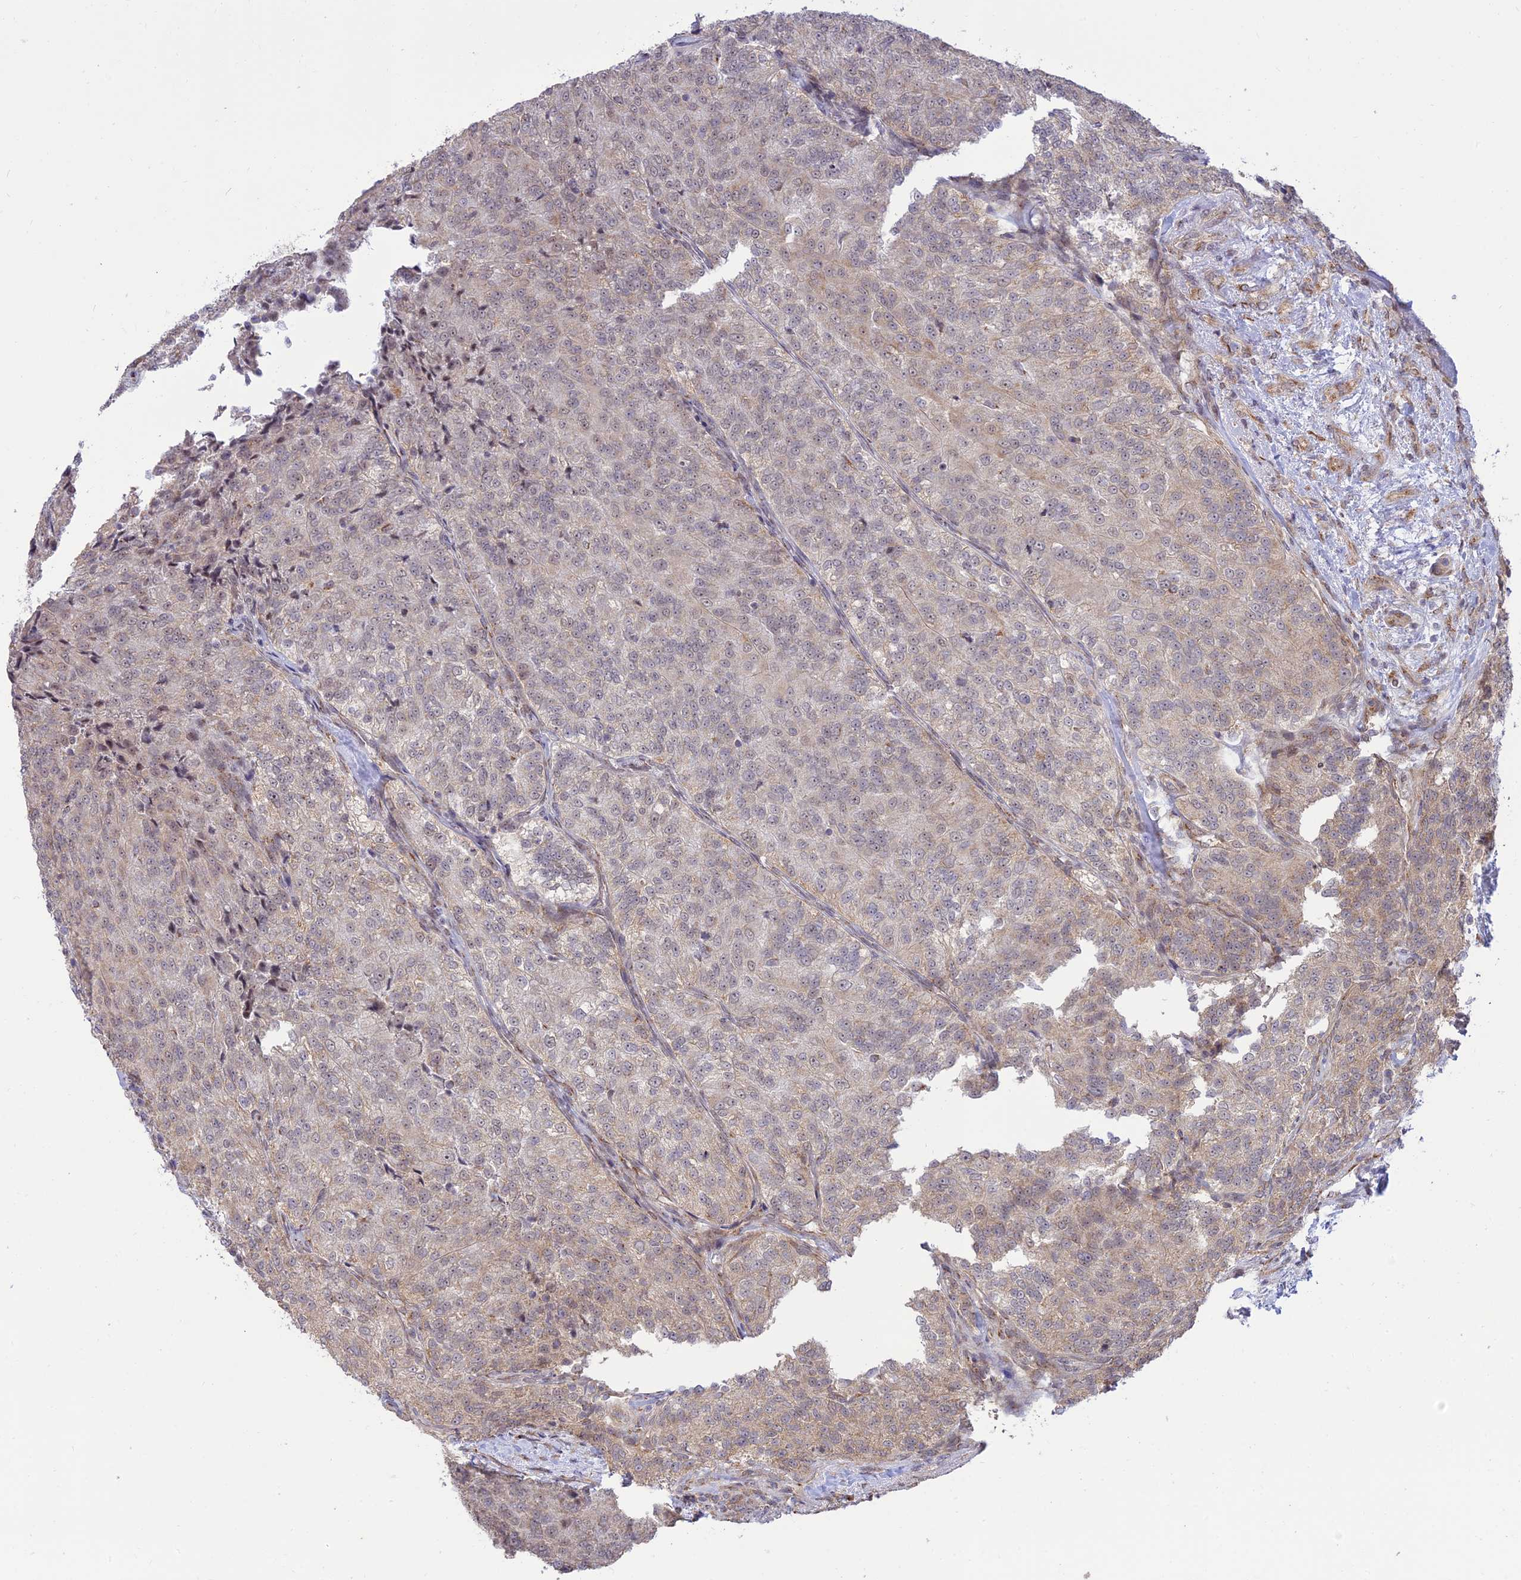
{"staining": {"intensity": "weak", "quantity": "<25%", "location": "cytoplasmic/membranous"}, "tissue": "renal cancer", "cell_type": "Tumor cells", "image_type": "cancer", "snomed": [{"axis": "morphology", "description": "Adenocarcinoma, NOS"}, {"axis": "topography", "description": "Kidney"}], "caption": "Protein analysis of adenocarcinoma (renal) exhibits no significant expression in tumor cells.", "gene": "GOLGA3", "patient": {"sex": "female", "age": 63}}